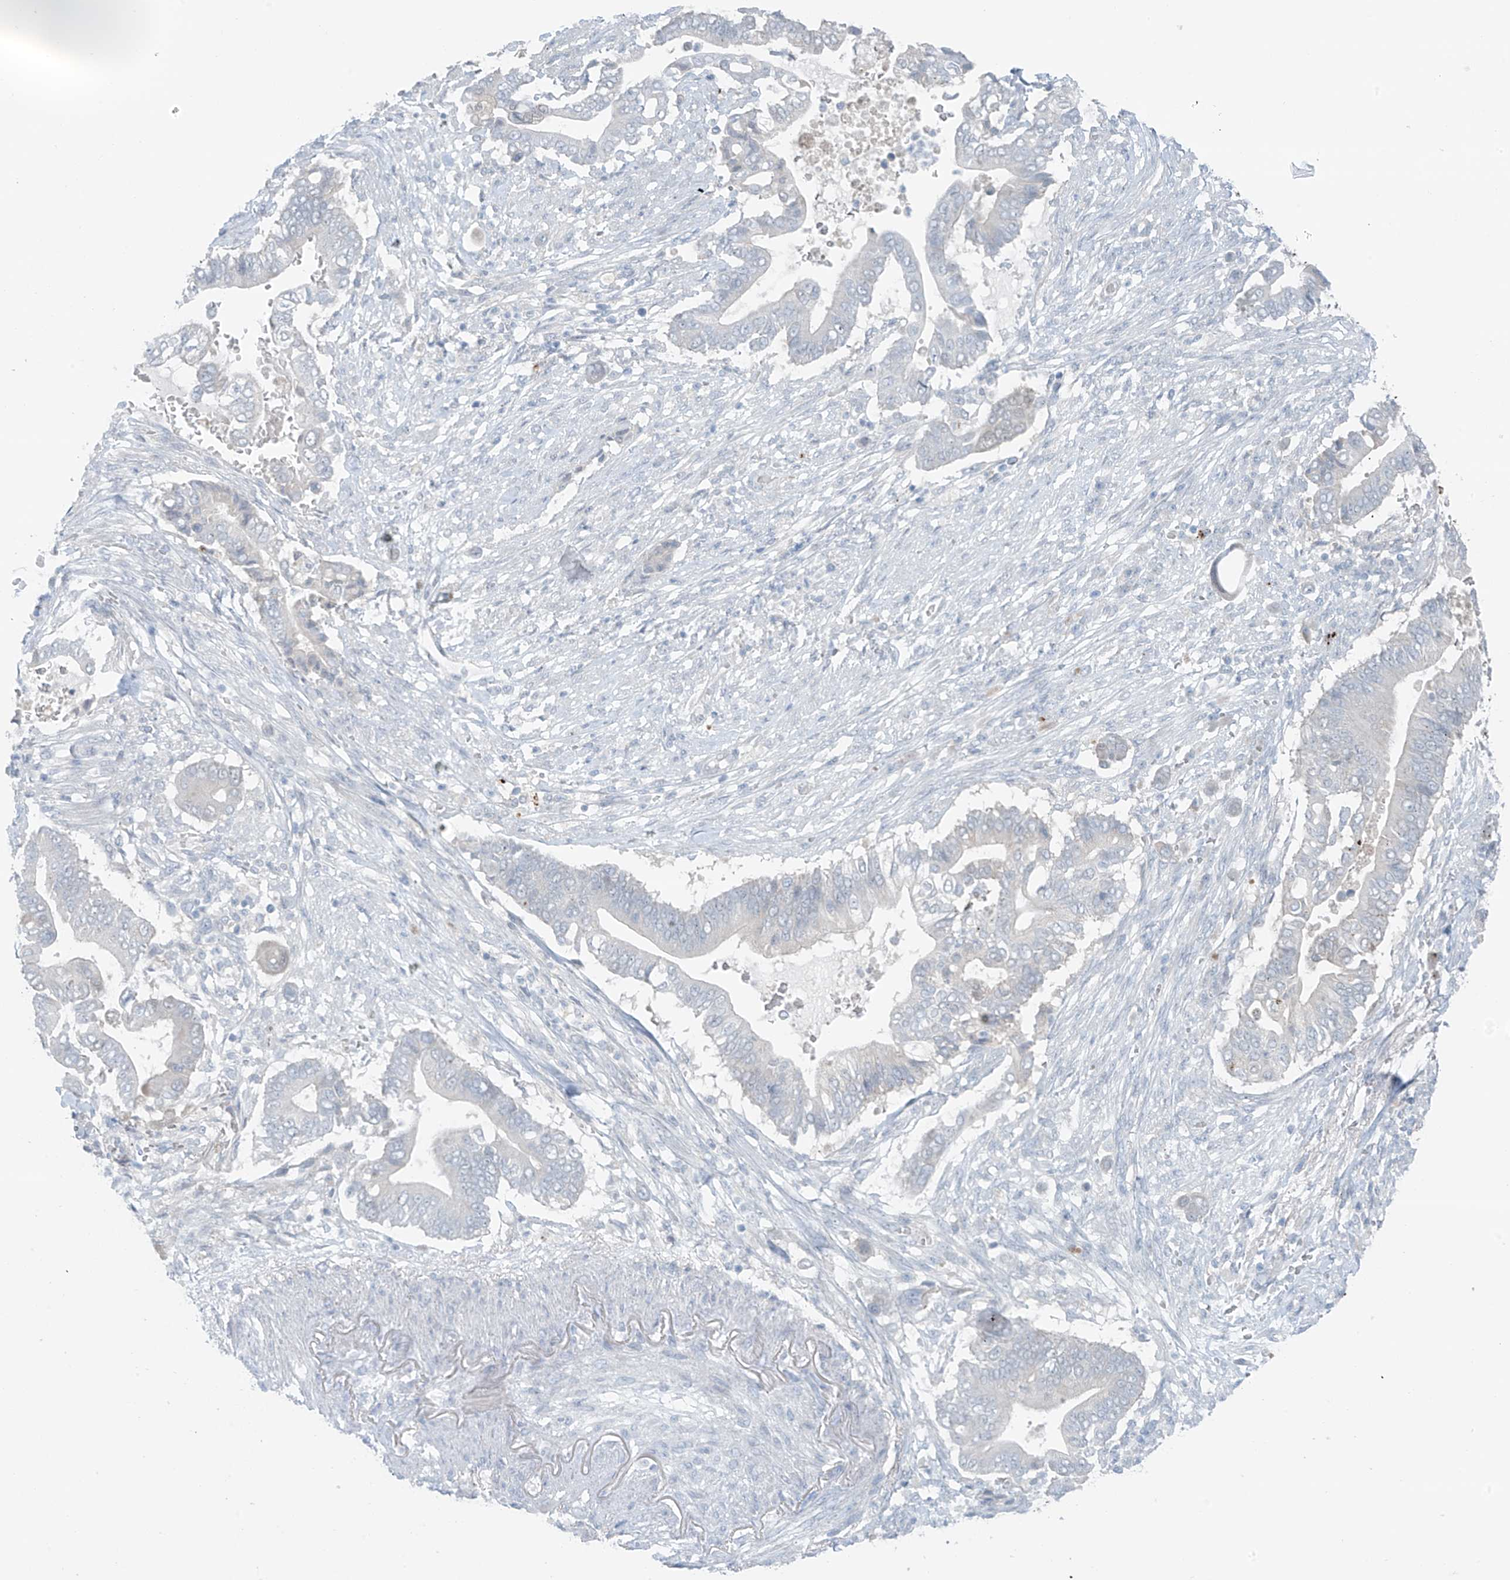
{"staining": {"intensity": "negative", "quantity": "none", "location": "none"}, "tissue": "pancreatic cancer", "cell_type": "Tumor cells", "image_type": "cancer", "snomed": [{"axis": "morphology", "description": "Adenocarcinoma, NOS"}, {"axis": "topography", "description": "Pancreas"}], "caption": "A high-resolution image shows immunohistochemistry staining of pancreatic adenocarcinoma, which displays no significant expression in tumor cells. (IHC, brightfield microscopy, high magnification).", "gene": "ZNF793", "patient": {"sex": "male", "age": 68}}